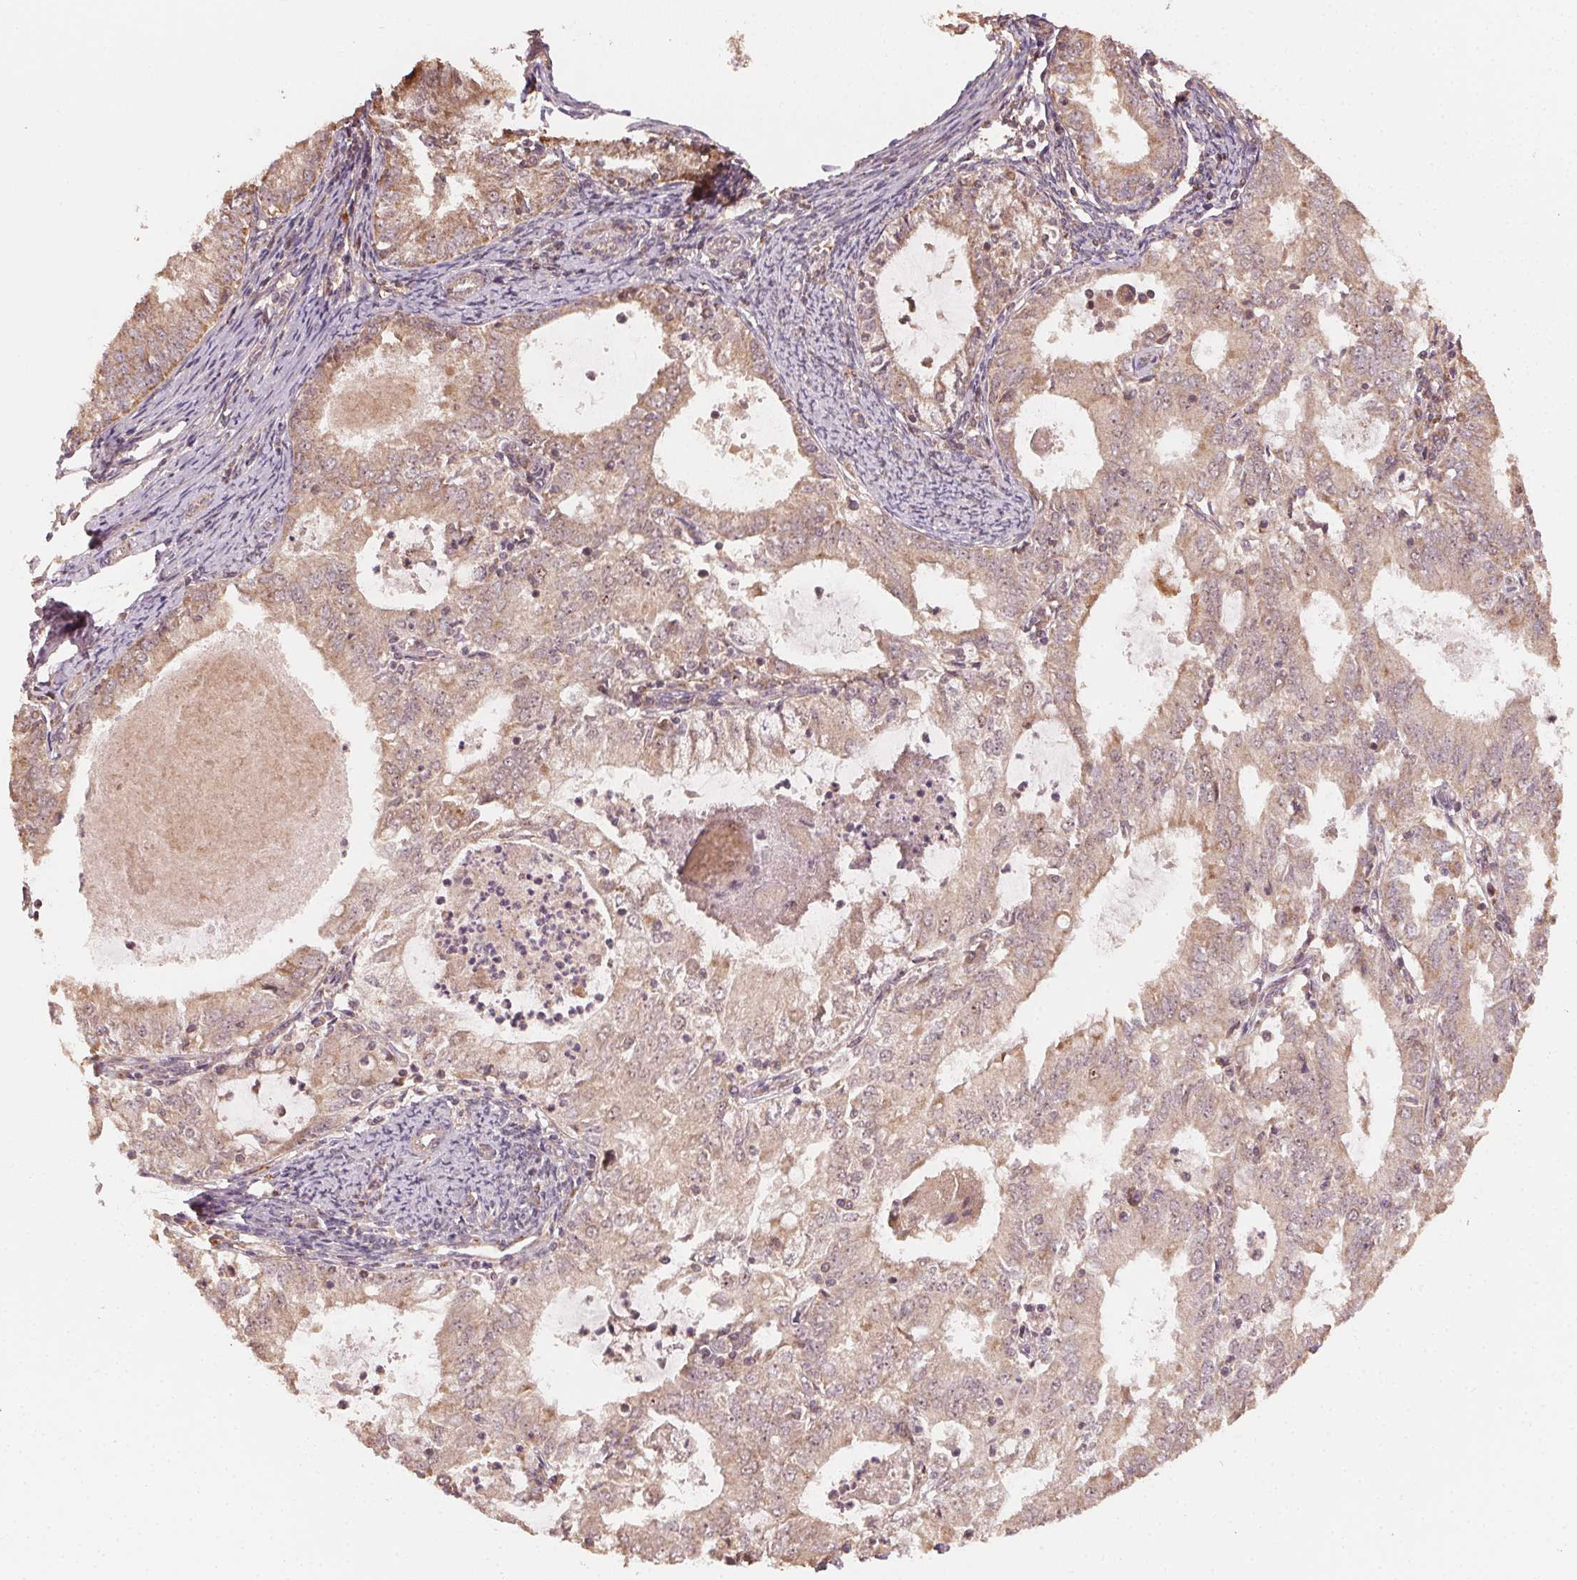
{"staining": {"intensity": "moderate", "quantity": ">75%", "location": "cytoplasmic/membranous"}, "tissue": "endometrial cancer", "cell_type": "Tumor cells", "image_type": "cancer", "snomed": [{"axis": "morphology", "description": "Adenocarcinoma, NOS"}, {"axis": "topography", "description": "Endometrium"}], "caption": "Immunohistochemistry (DAB) staining of human endometrial cancer (adenocarcinoma) shows moderate cytoplasmic/membranous protein staining in approximately >75% of tumor cells.", "gene": "WBP2", "patient": {"sex": "female", "age": 57}}